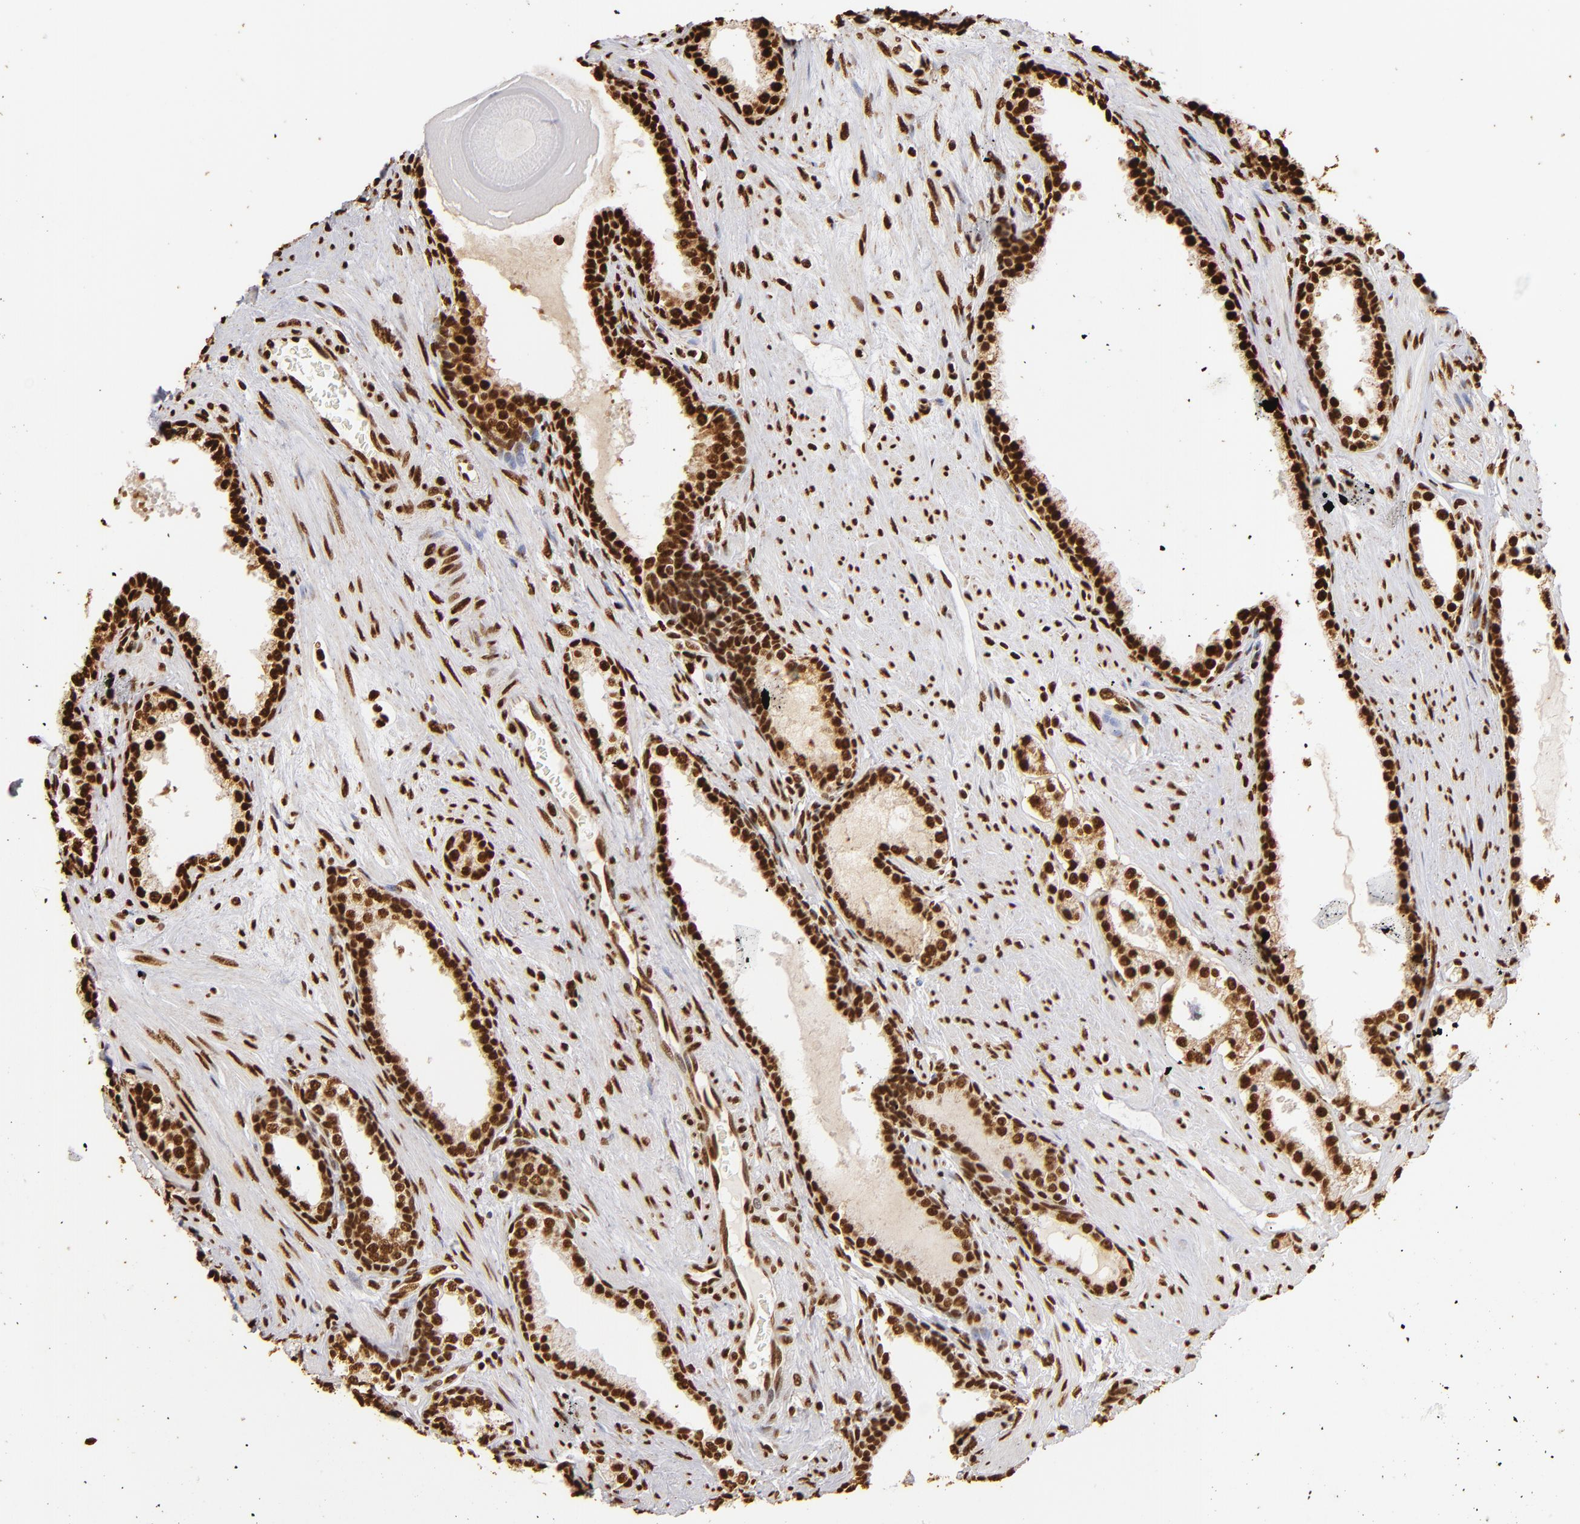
{"staining": {"intensity": "strong", "quantity": ">75%", "location": "nuclear"}, "tissue": "prostate cancer", "cell_type": "Tumor cells", "image_type": "cancer", "snomed": [{"axis": "morphology", "description": "Adenocarcinoma, Medium grade"}, {"axis": "topography", "description": "Prostate"}], "caption": "A histopathology image of human prostate medium-grade adenocarcinoma stained for a protein shows strong nuclear brown staining in tumor cells. Using DAB (brown) and hematoxylin (blue) stains, captured at high magnification using brightfield microscopy.", "gene": "ILF3", "patient": {"sex": "male", "age": 73}}